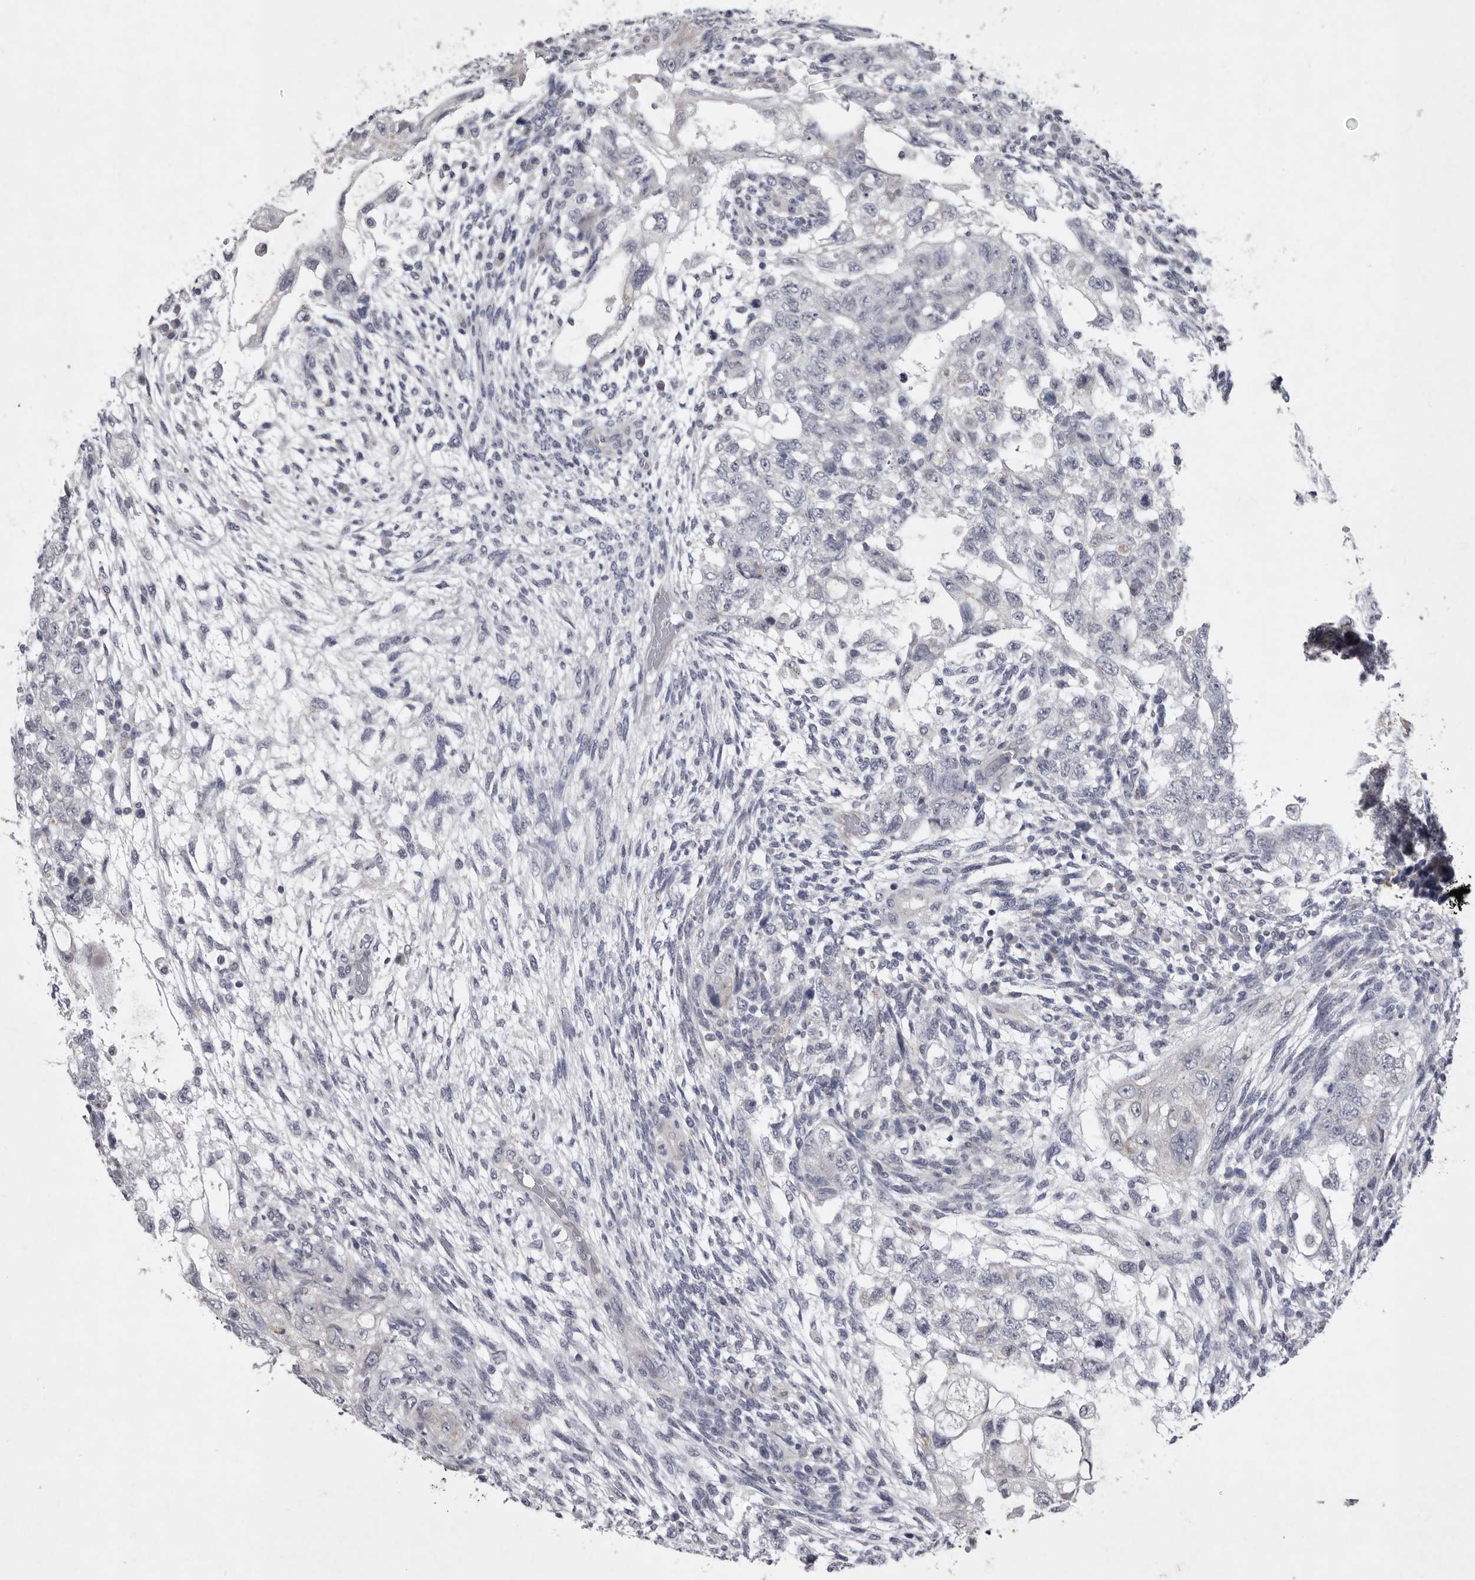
{"staining": {"intensity": "negative", "quantity": "none", "location": "none"}, "tissue": "testis cancer", "cell_type": "Tumor cells", "image_type": "cancer", "snomed": [{"axis": "morphology", "description": "Normal tissue, NOS"}, {"axis": "morphology", "description": "Carcinoma, Embryonal, NOS"}, {"axis": "topography", "description": "Testis"}], "caption": "The IHC photomicrograph has no significant positivity in tumor cells of embryonal carcinoma (testis) tissue.", "gene": "NKAIN4", "patient": {"sex": "male", "age": 36}}